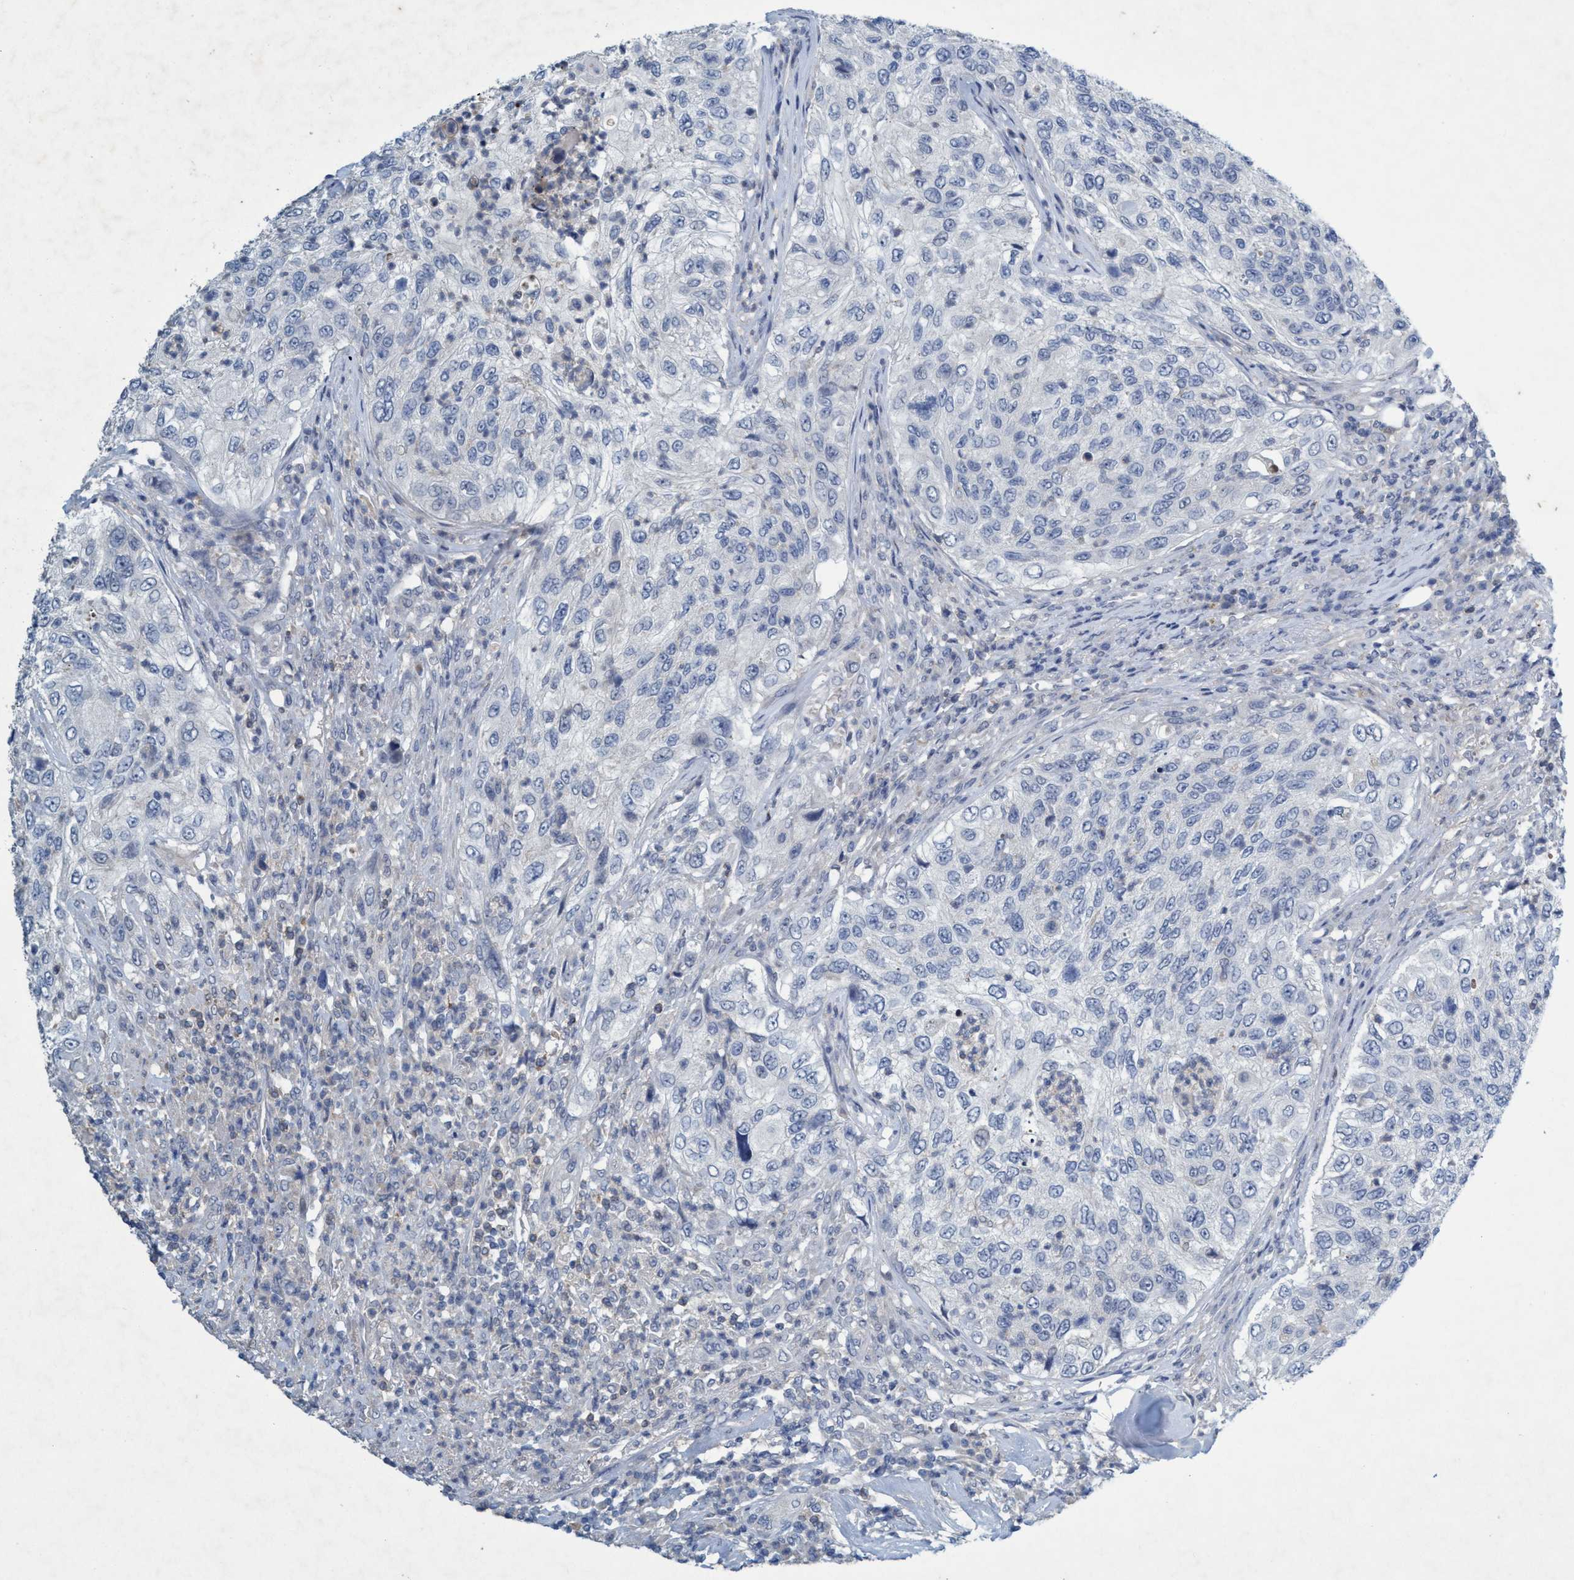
{"staining": {"intensity": "negative", "quantity": "none", "location": "none"}, "tissue": "urothelial cancer", "cell_type": "Tumor cells", "image_type": "cancer", "snomed": [{"axis": "morphology", "description": "Urothelial carcinoma, High grade"}, {"axis": "topography", "description": "Urinary bladder"}], "caption": "Tumor cells are negative for protein expression in human urothelial cancer. (DAB (3,3'-diaminobenzidine) immunohistochemistry visualized using brightfield microscopy, high magnification).", "gene": "RNF208", "patient": {"sex": "female", "age": 60}}